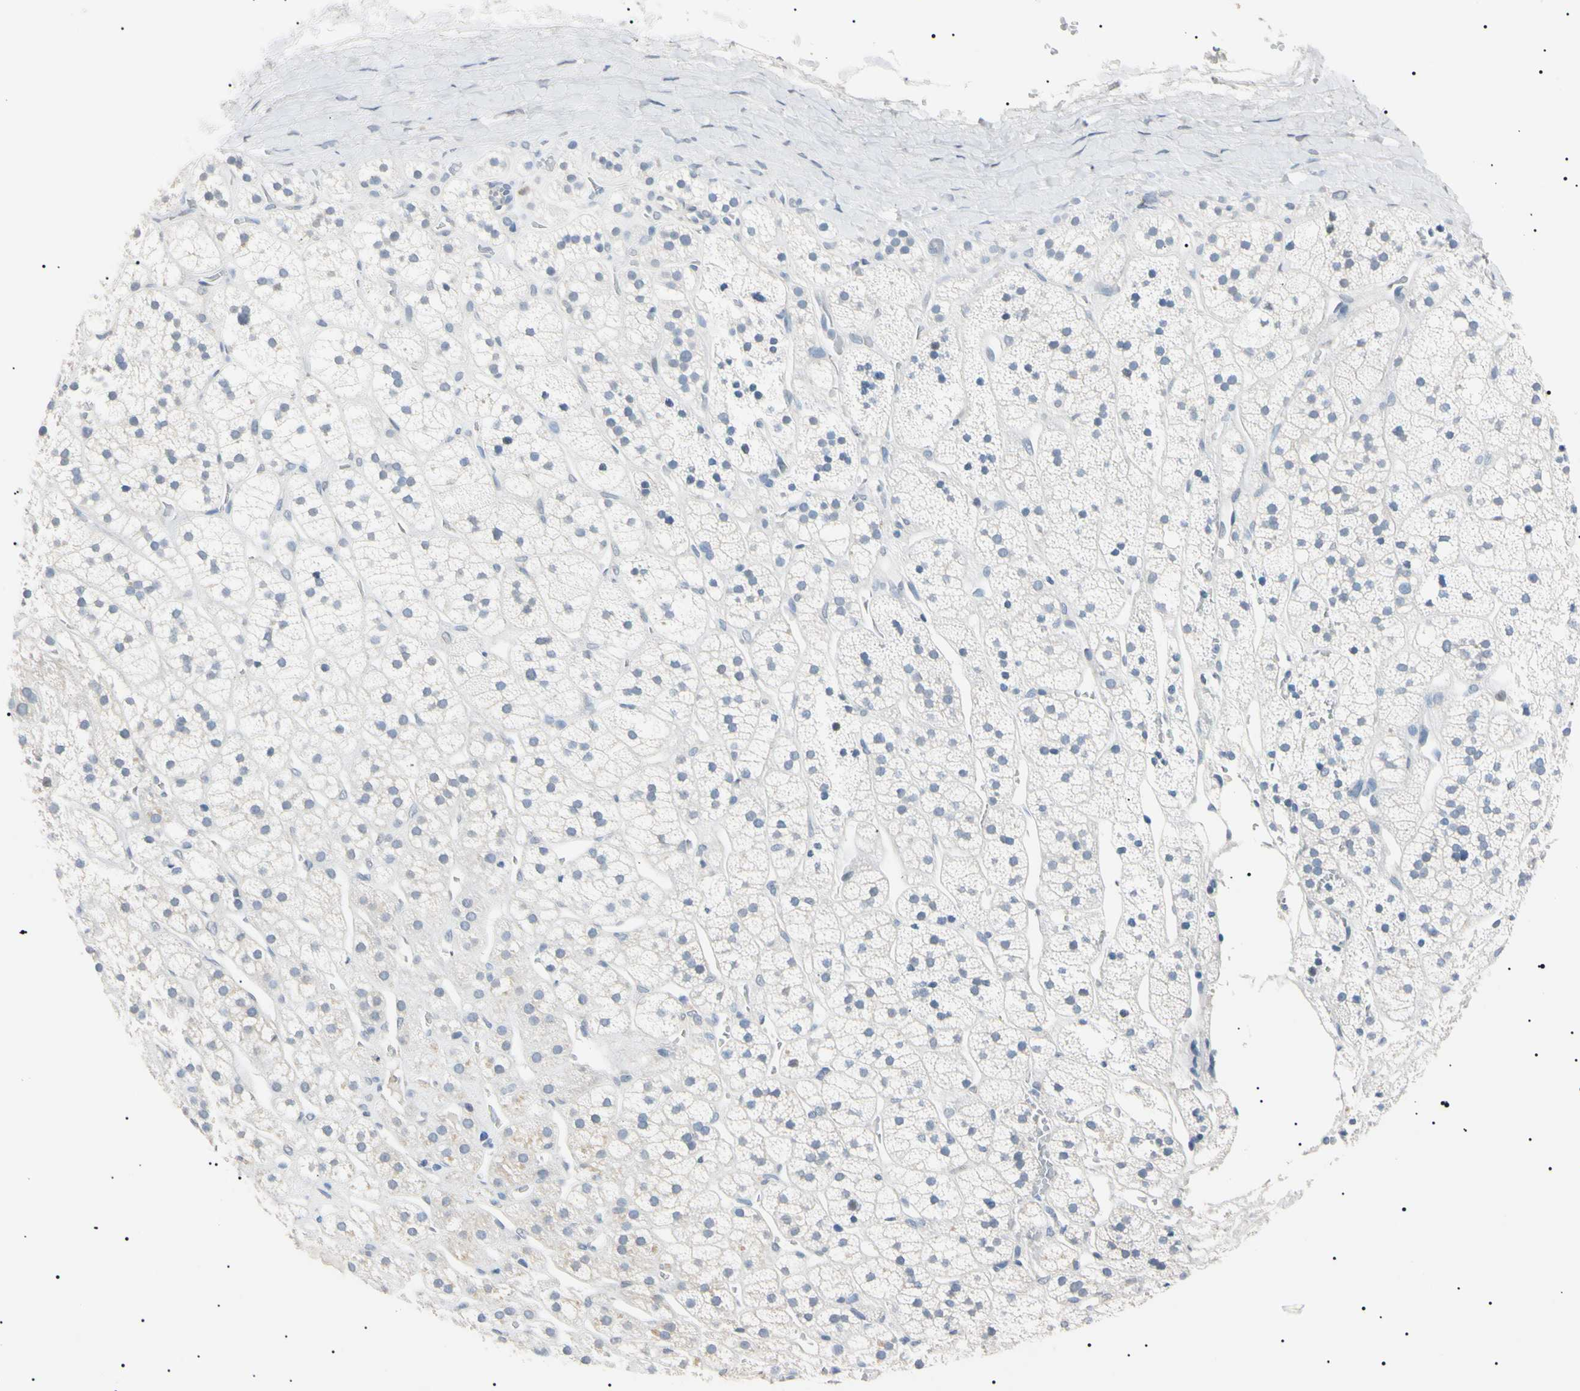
{"staining": {"intensity": "negative", "quantity": "none", "location": "none"}, "tissue": "adrenal gland", "cell_type": "Glandular cells", "image_type": "normal", "snomed": [{"axis": "morphology", "description": "Normal tissue, NOS"}, {"axis": "topography", "description": "Adrenal gland"}], "caption": "DAB (3,3'-diaminobenzidine) immunohistochemical staining of benign adrenal gland reveals no significant expression in glandular cells. The staining is performed using DAB (3,3'-diaminobenzidine) brown chromogen with nuclei counter-stained in using hematoxylin.", "gene": "CGB3", "patient": {"sex": "male", "age": 56}}